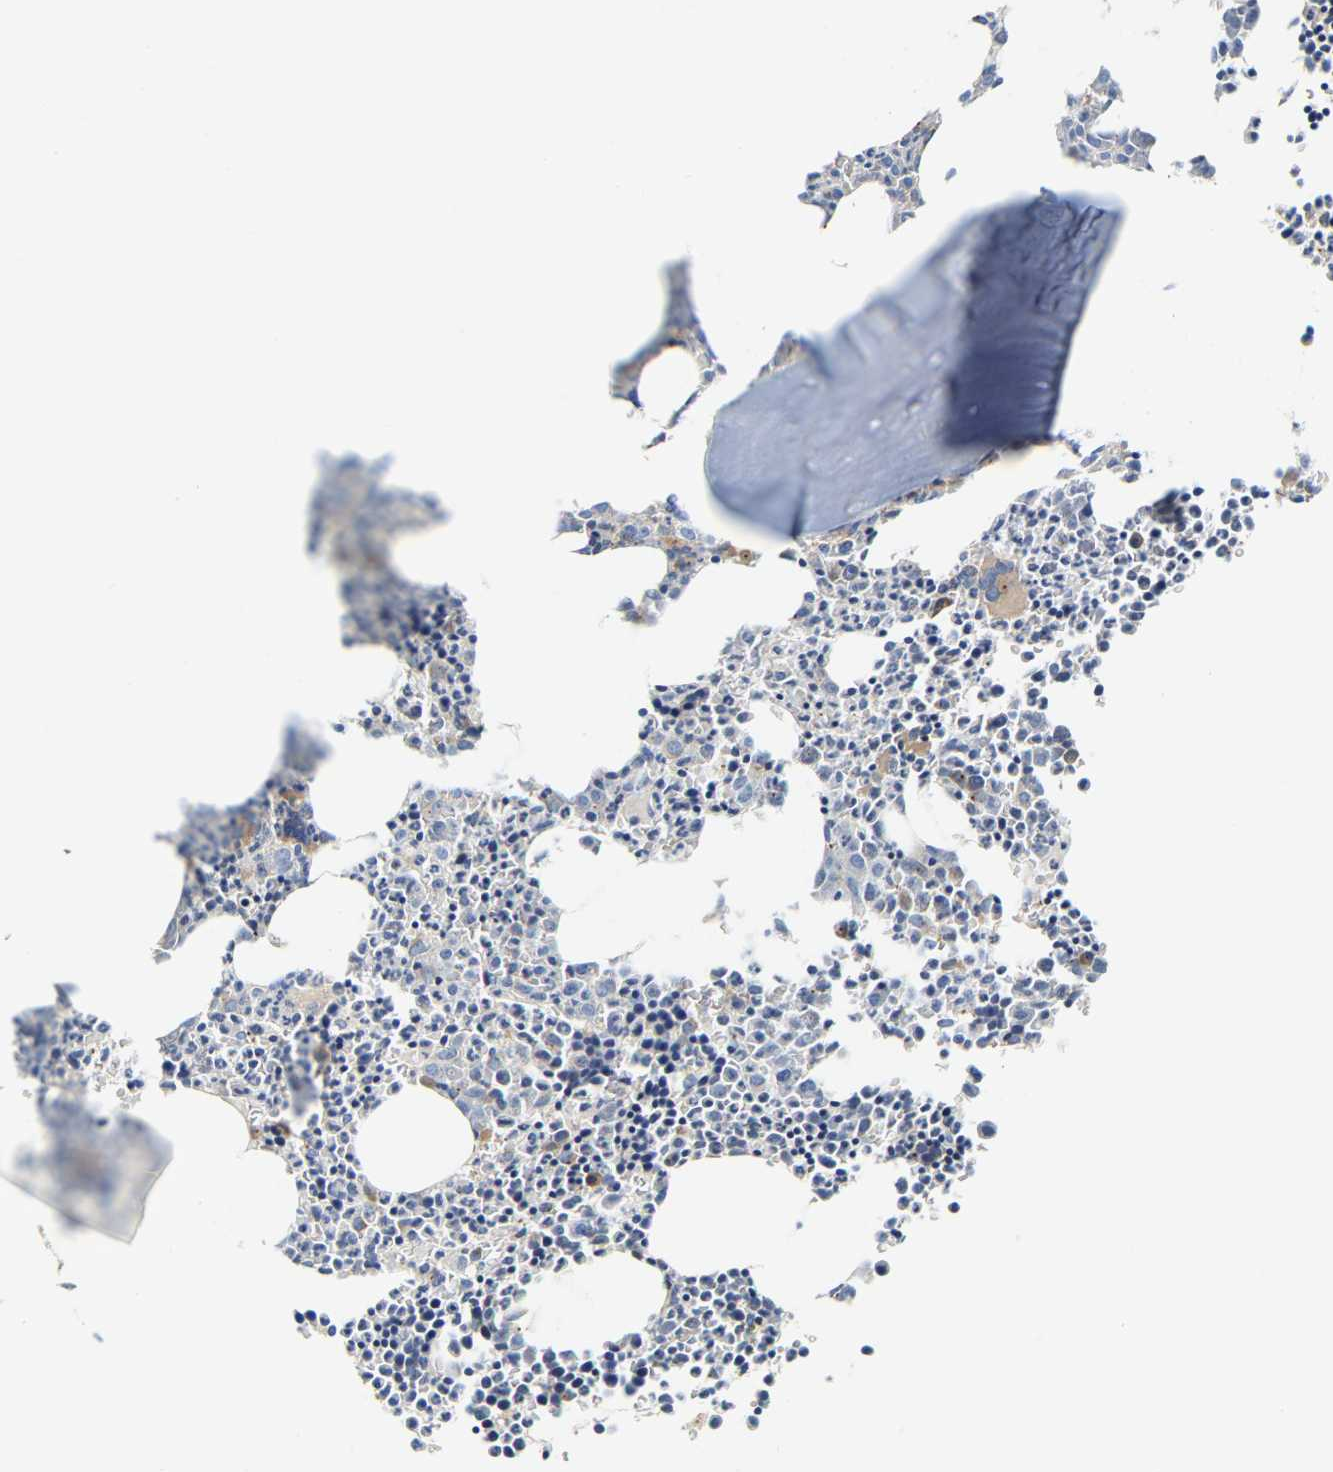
{"staining": {"intensity": "weak", "quantity": ">75%", "location": "cytoplasmic/membranous"}, "tissue": "bone marrow", "cell_type": "Hematopoietic cells", "image_type": "normal", "snomed": [{"axis": "morphology", "description": "Normal tissue, NOS"}, {"axis": "morphology", "description": "Inflammation, NOS"}, {"axis": "topography", "description": "Bone marrow"}], "caption": "Benign bone marrow displays weak cytoplasmic/membranous expression in about >75% of hematopoietic cells, visualized by immunohistochemistry. (IHC, brightfield microscopy, high magnification).", "gene": "PCNT", "patient": {"sex": "male", "age": 31}}